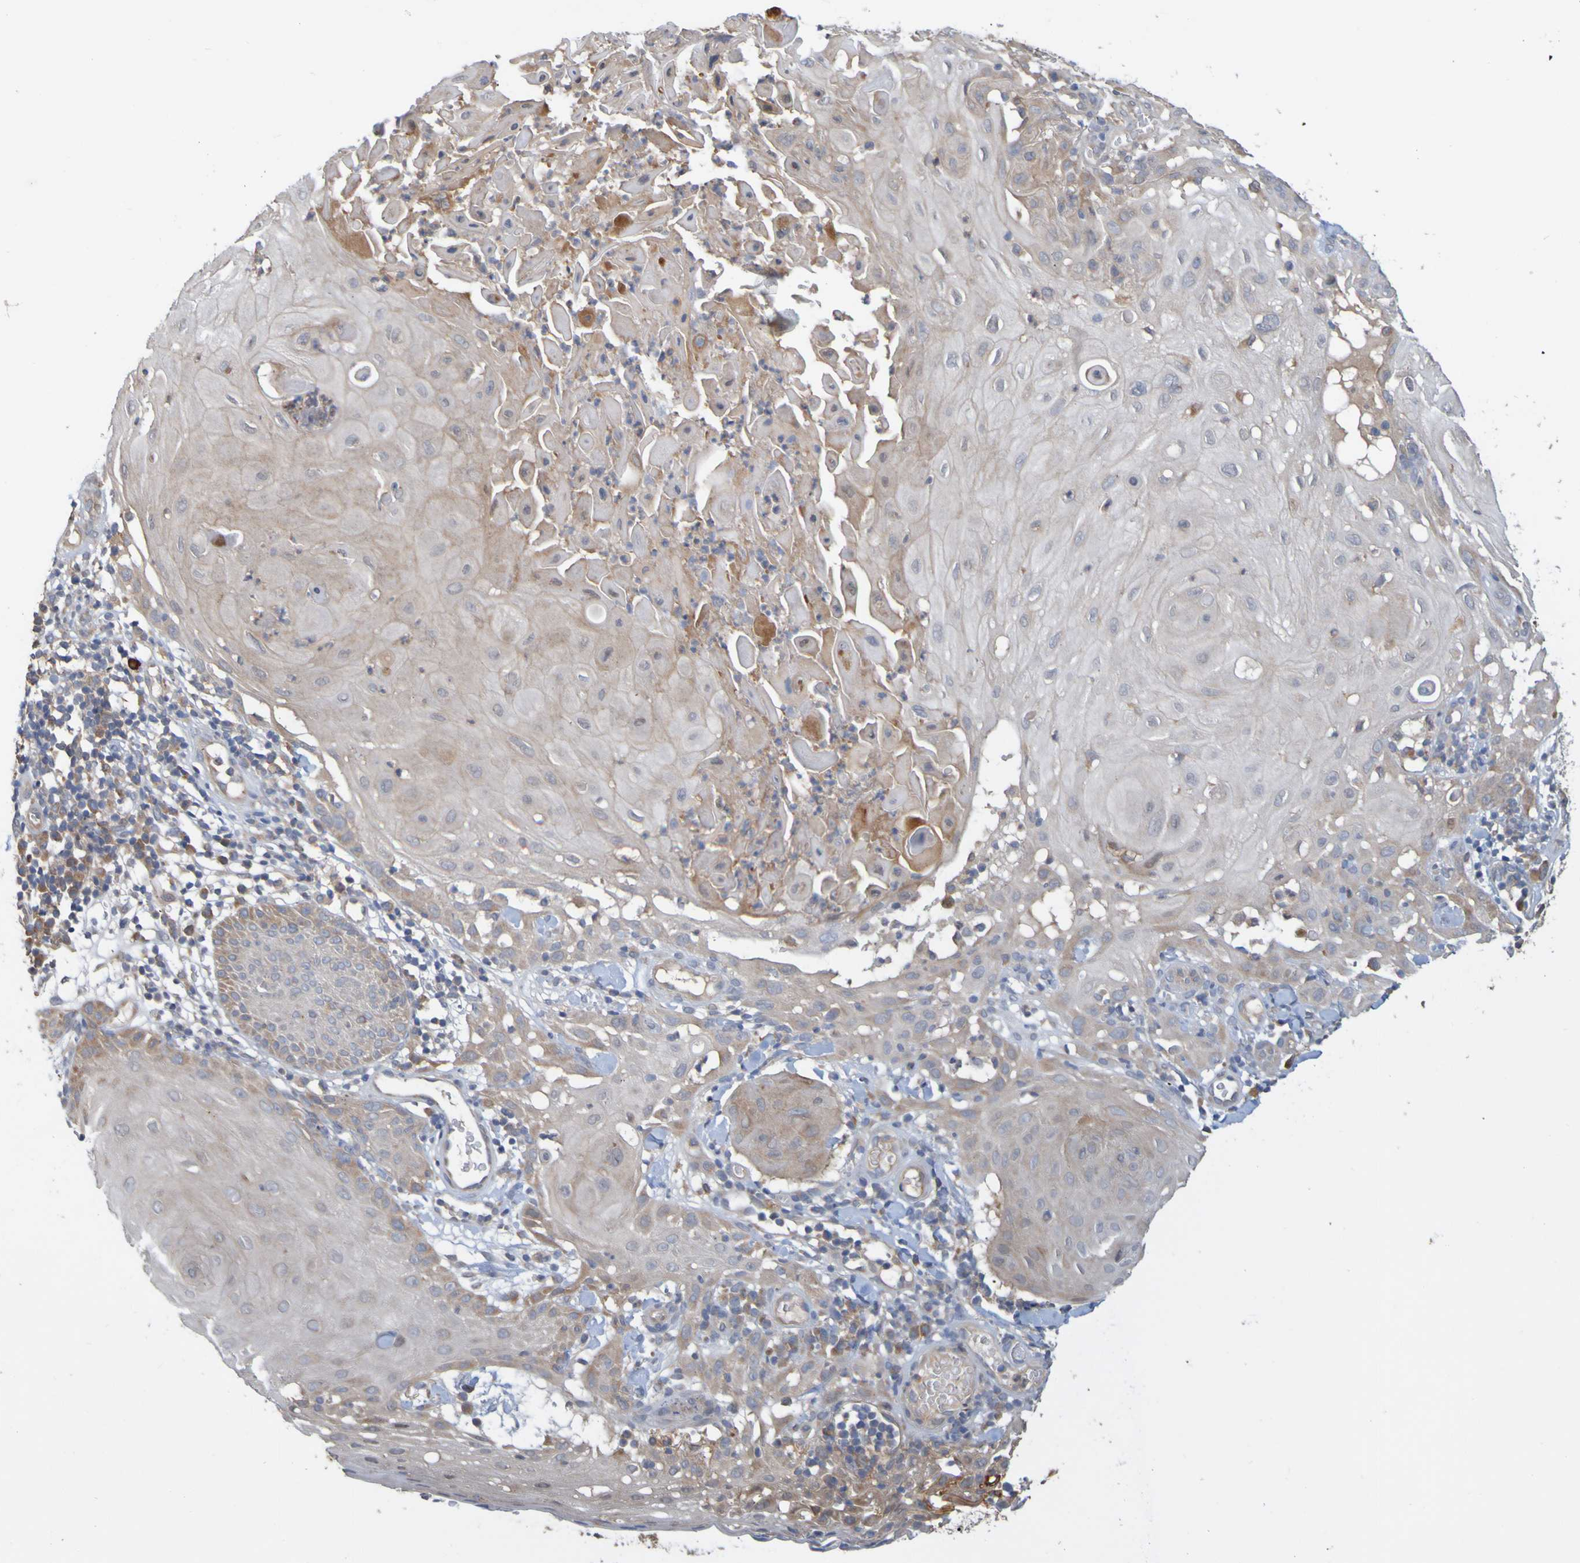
{"staining": {"intensity": "moderate", "quantity": "<25%", "location": "cytoplasmic/membranous"}, "tissue": "skin cancer", "cell_type": "Tumor cells", "image_type": "cancer", "snomed": [{"axis": "morphology", "description": "Squamous cell carcinoma, NOS"}, {"axis": "topography", "description": "Skin"}], "caption": "Protein analysis of skin cancer (squamous cell carcinoma) tissue shows moderate cytoplasmic/membranous staining in approximately <25% of tumor cells.", "gene": "NAV2", "patient": {"sex": "male", "age": 24}}